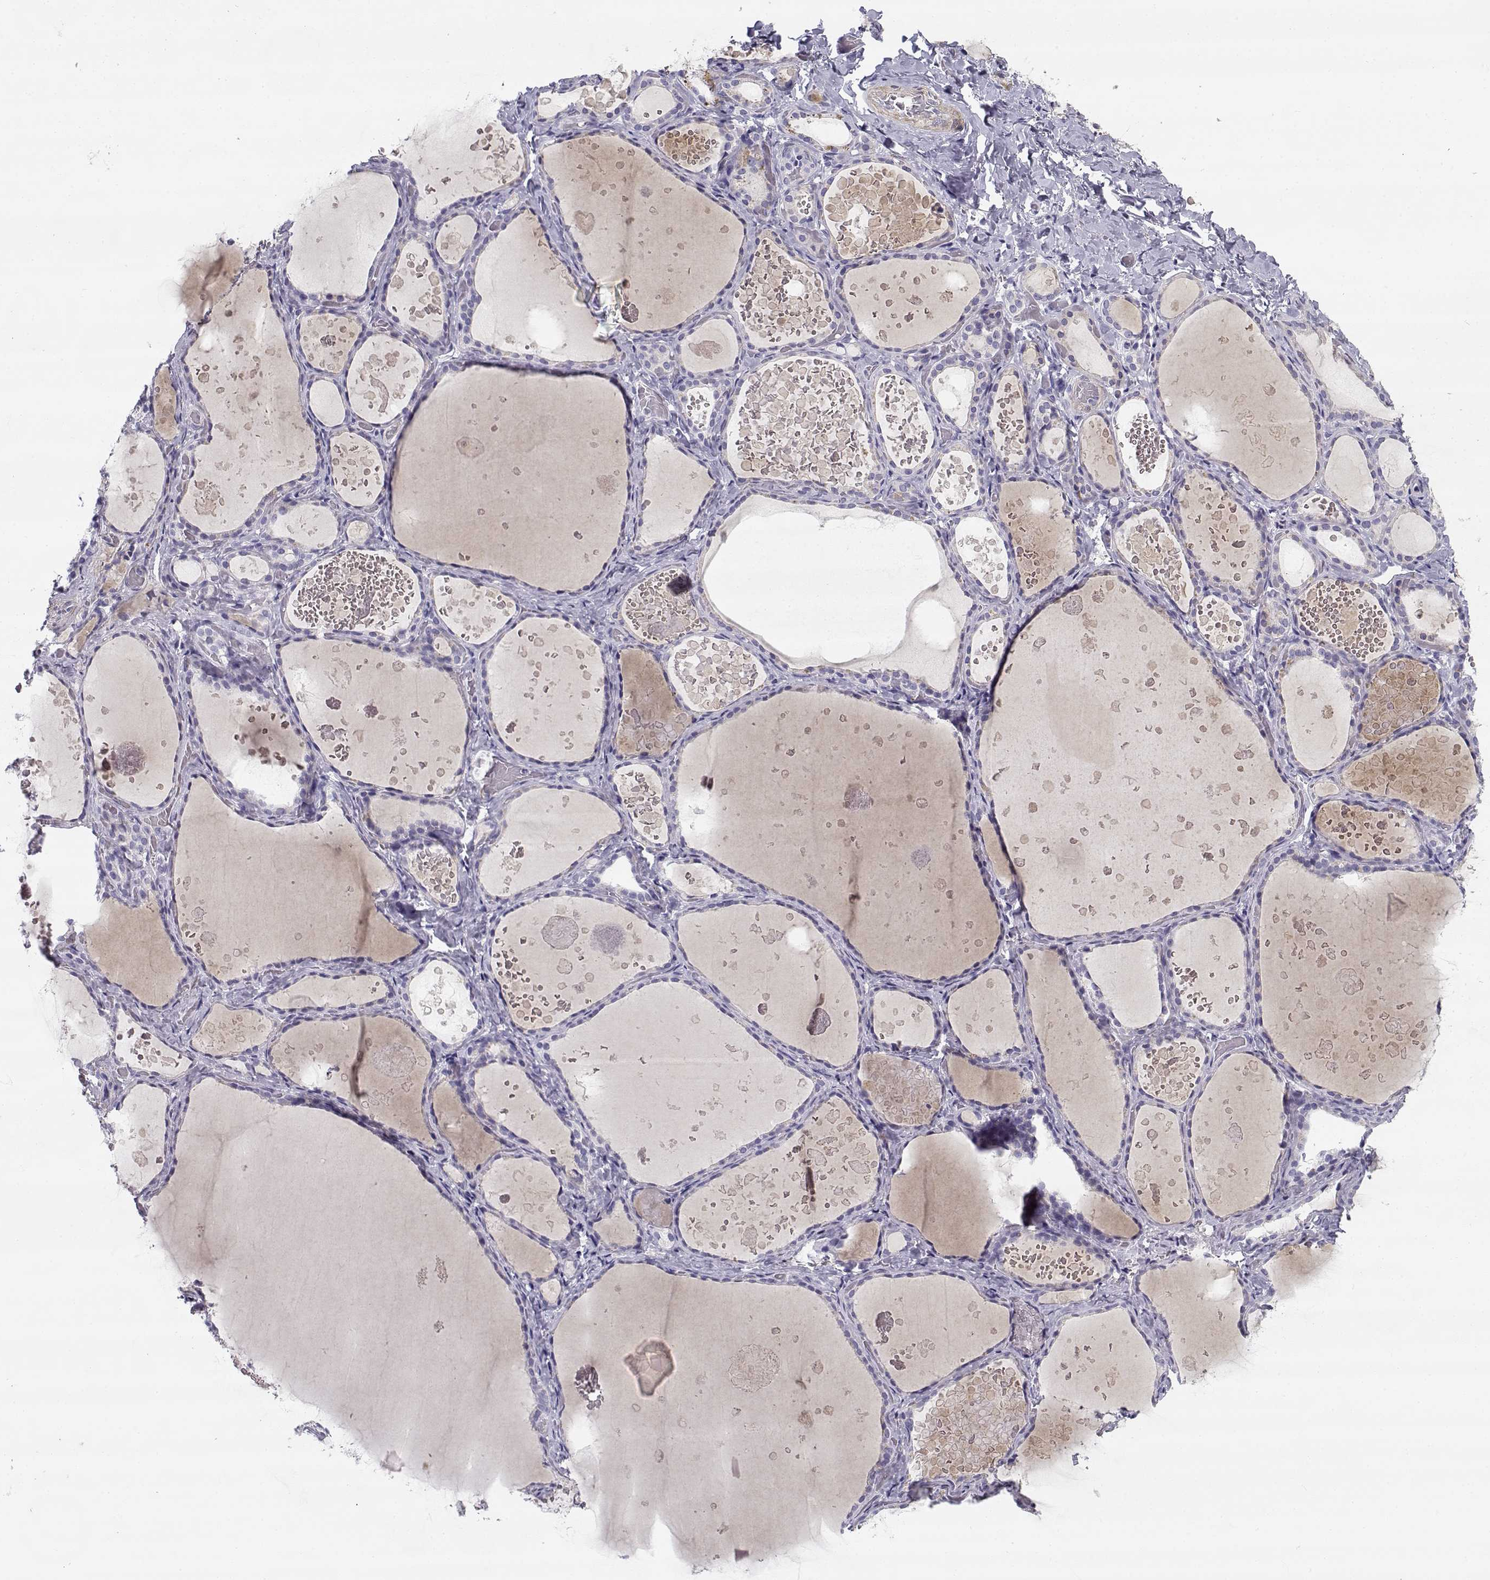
{"staining": {"intensity": "negative", "quantity": "none", "location": "none"}, "tissue": "thyroid gland", "cell_type": "Glandular cells", "image_type": "normal", "snomed": [{"axis": "morphology", "description": "Normal tissue, NOS"}, {"axis": "topography", "description": "Thyroid gland"}], "caption": "Immunohistochemistry histopathology image of unremarkable thyroid gland: human thyroid gland stained with DAB reveals no significant protein staining in glandular cells.", "gene": "CREB3L3", "patient": {"sex": "female", "age": 56}}